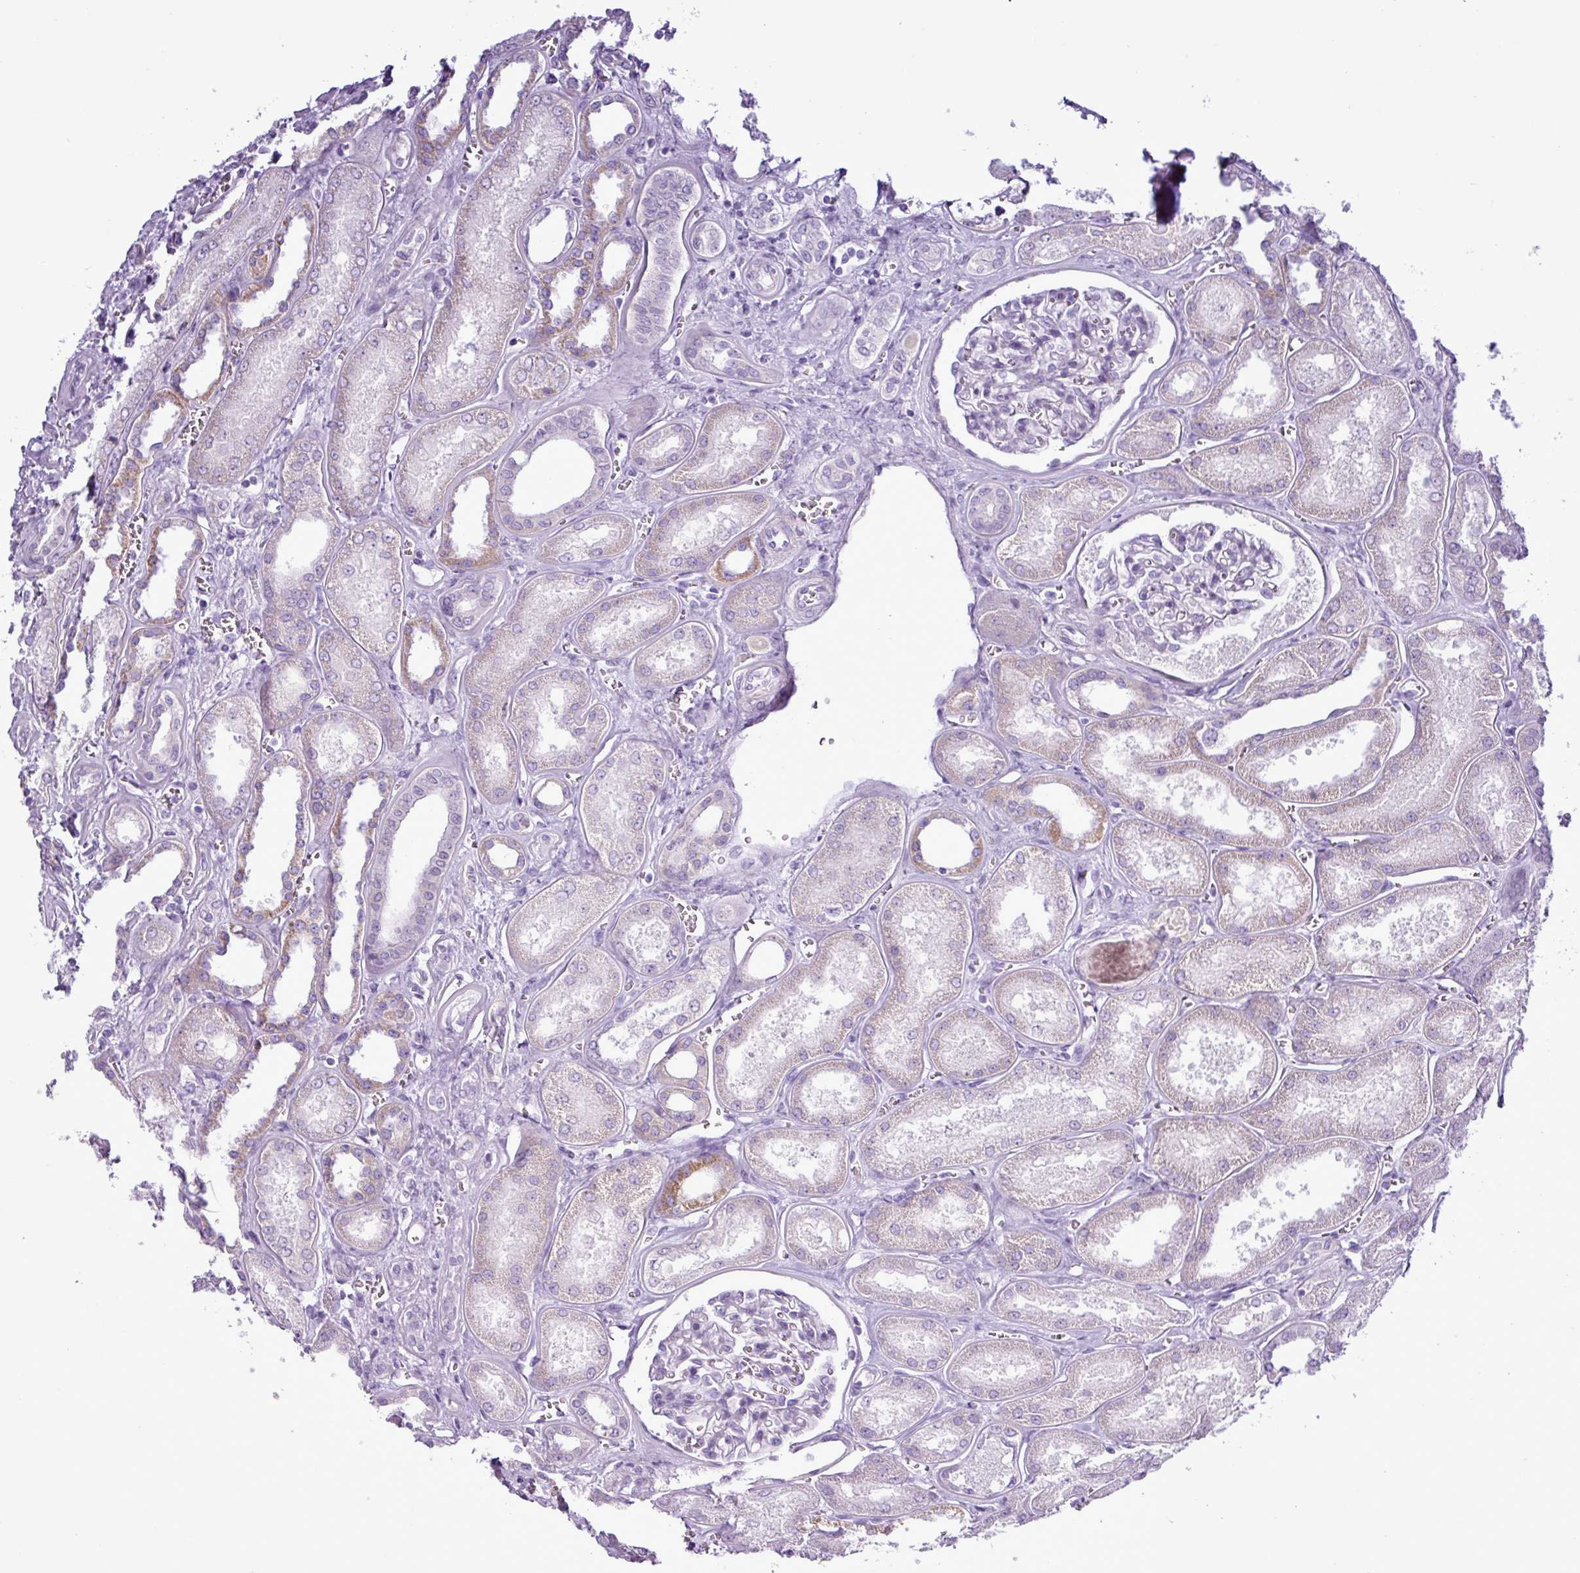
{"staining": {"intensity": "negative", "quantity": "none", "location": "none"}, "tissue": "kidney", "cell_type": "Cells in glomeruli", "image_type": "normal", "snomed": [{"axis": "morphology", "description": "Normal tissue, NOS"}, {"axis": "morphology", "description": "Adenocarcinoma, NOS"}, {"axis": "topography", "description": "Kidney"}], "caption": "IHC photomicrograph of benign human kidney stained for a protein (brown), which reveals no positivity in cells in glomeruli.", "gene": "ALDH3A1", "patient": {"sex": "female", "age": 68}}